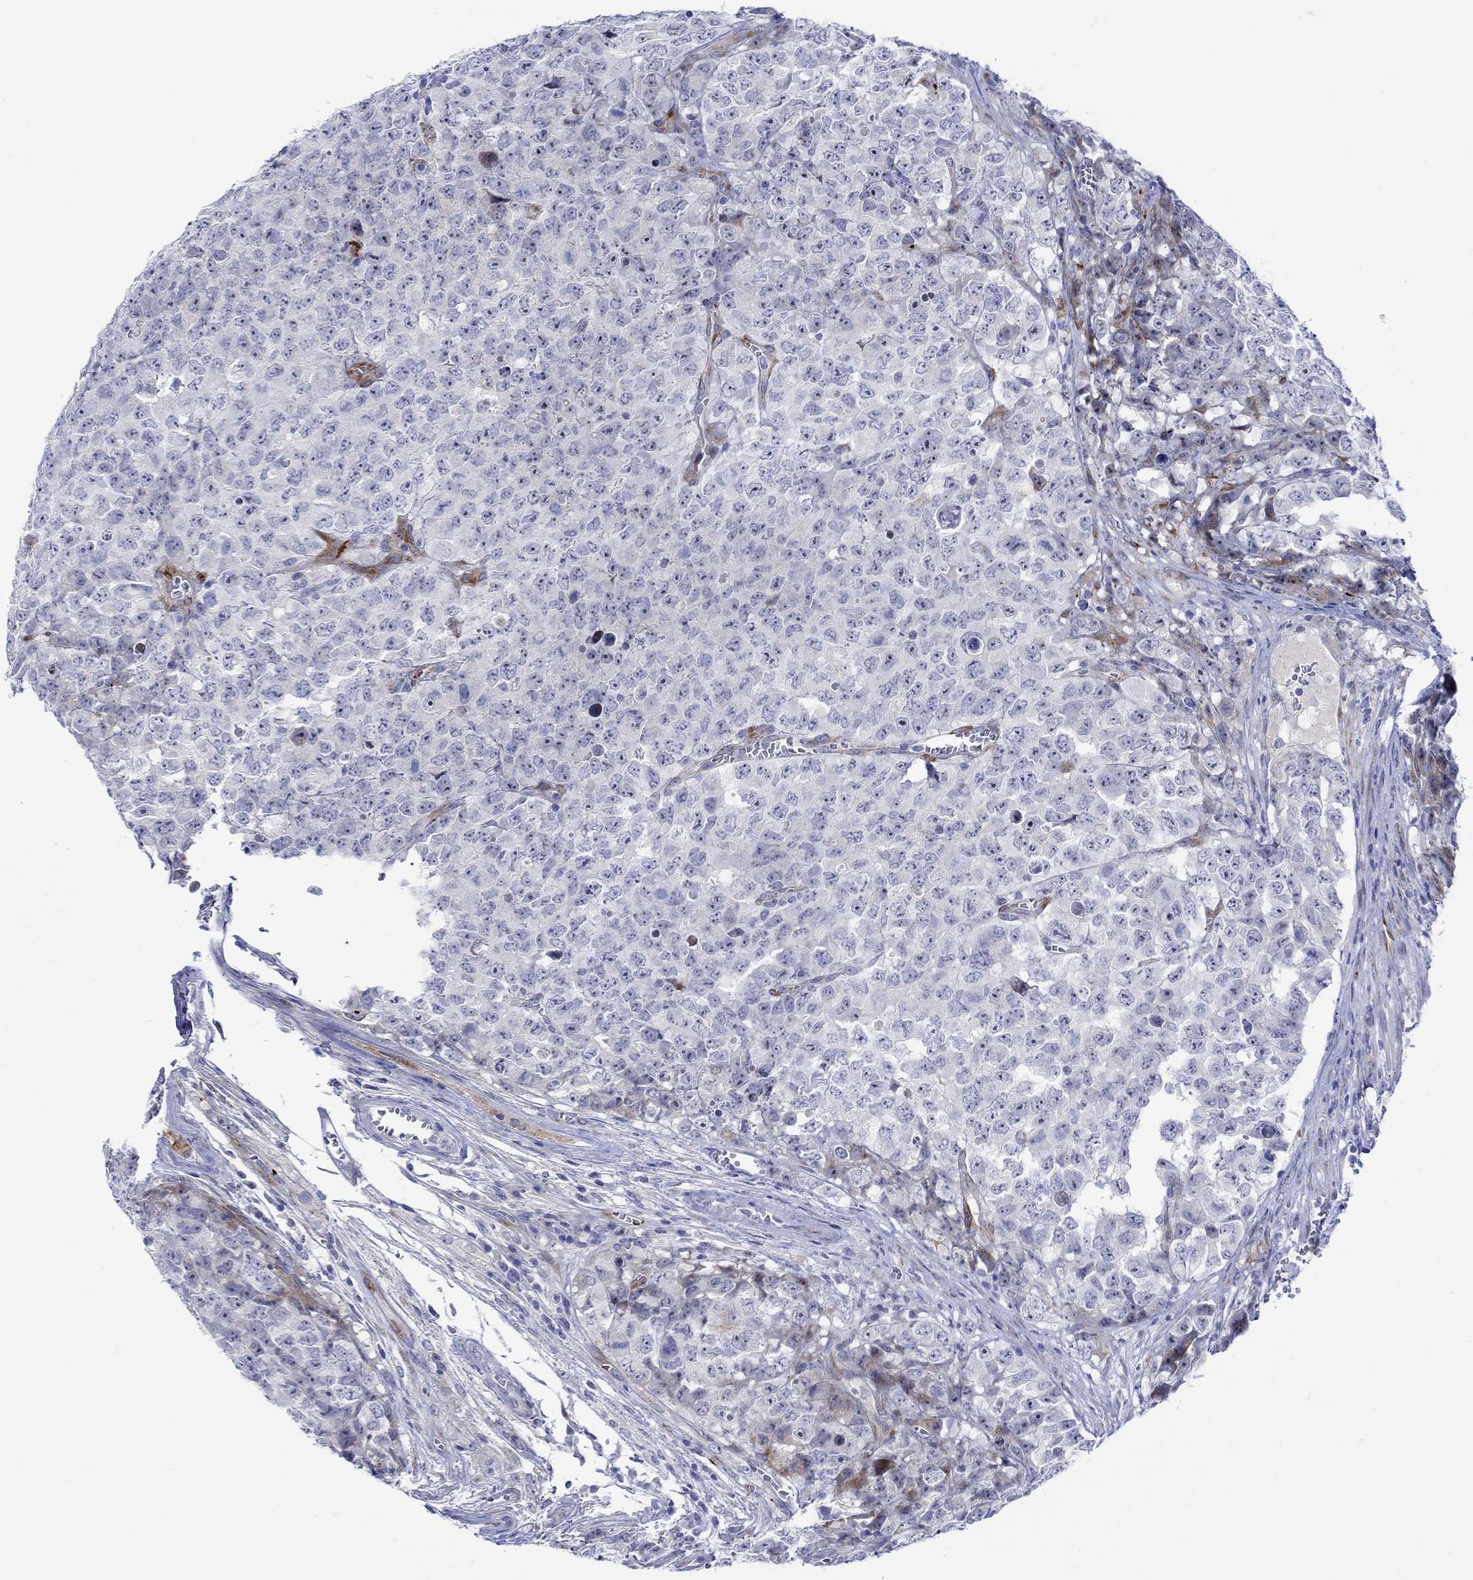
{"staining": {"intensity": "negative", "quantity": "none", "location": "none"}, "tissue": "testis cancer", "cell_type": "Tumor cells", "image_type": "cancer", "snomed": [{"axis": "morphology", "description": "Carcinoma, Embryonal, NOS"}, {"axis": "topography", "description": "Testis"}], "caption": "A high-resolution photomicrograph shows IHC staining of embryonal carcinoma (testis), which displays no significant positivity in tumor cells.", "gene": "KSR2", "patient": {"sex": "male", "age": 23}}